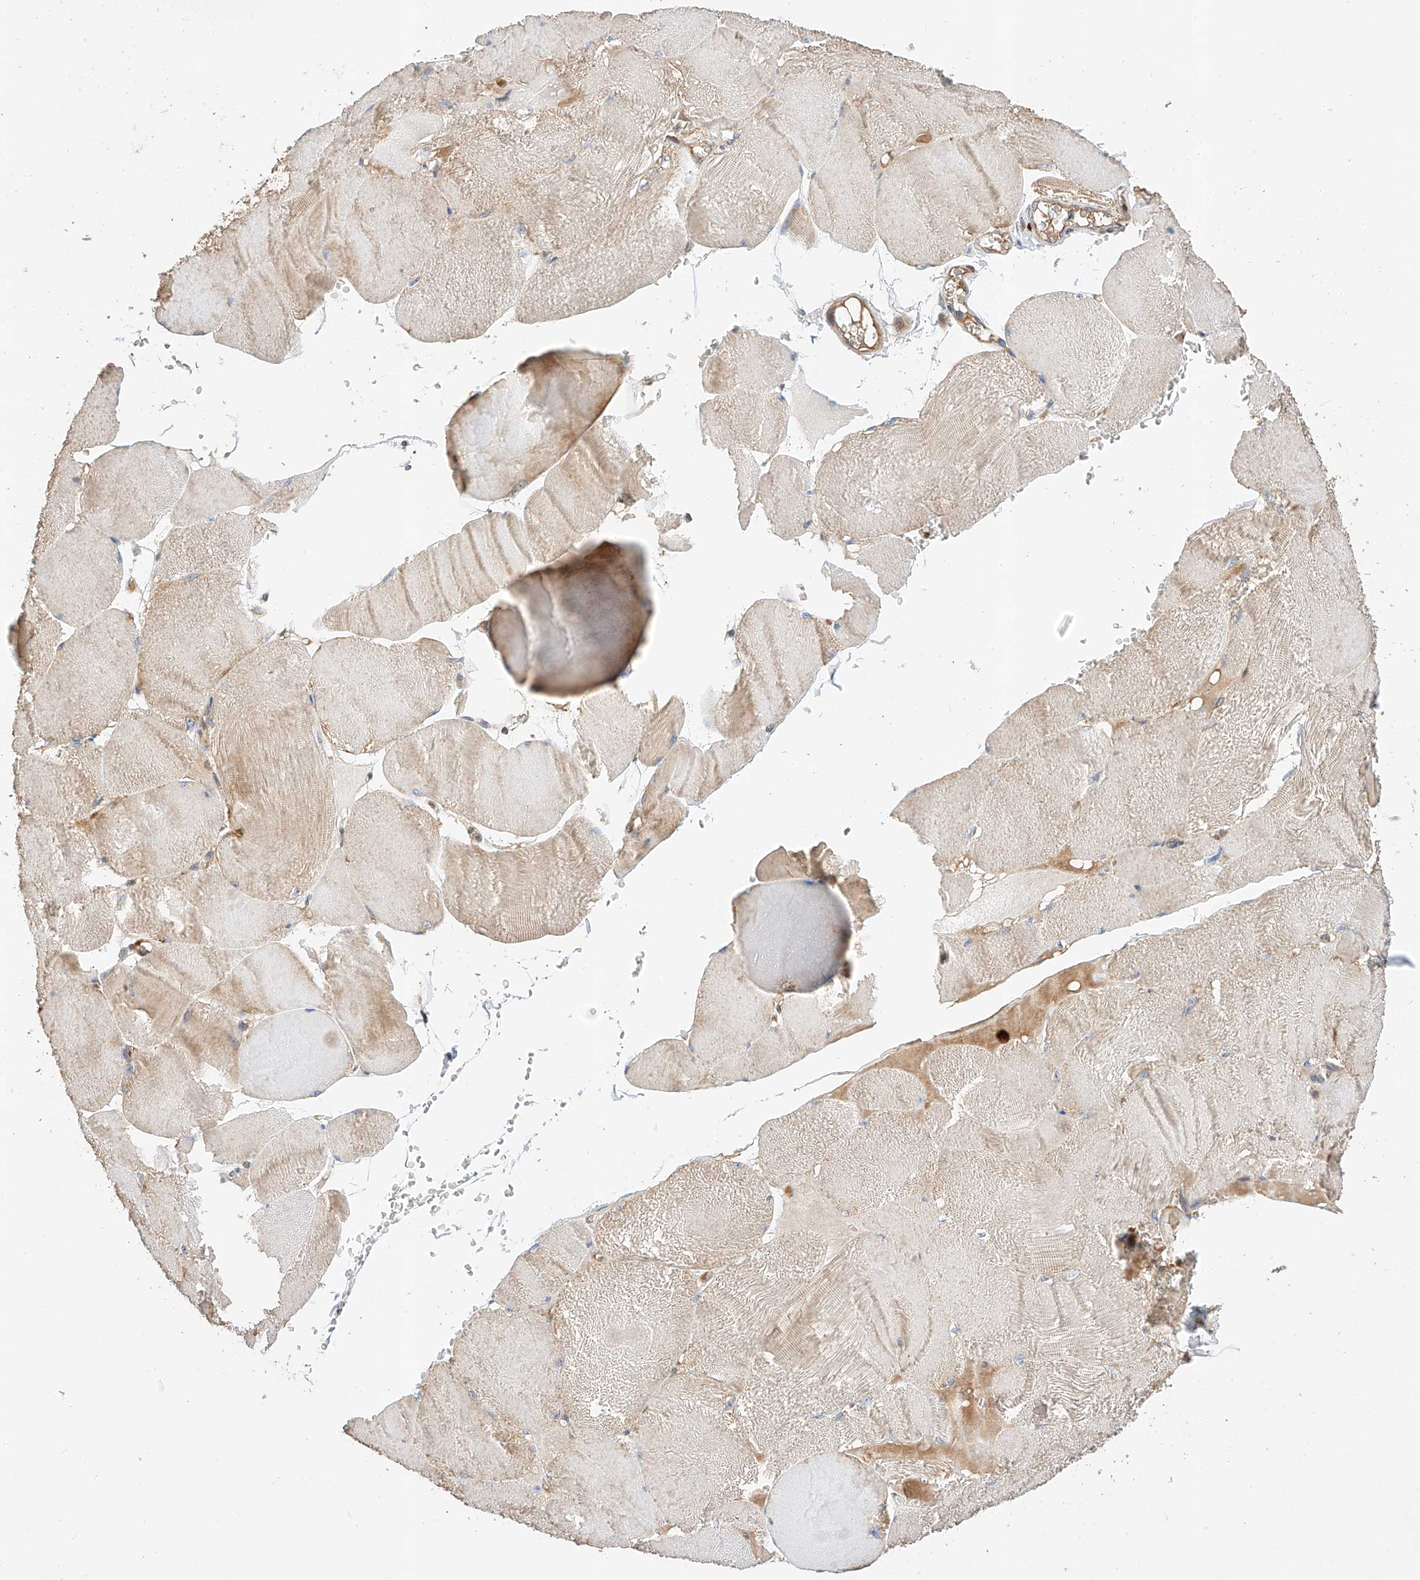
{"staining": {"intensity": "moderate", "quantity": "25%-75%", "location": "cytoplasmic/membranous"}, "tissue": "skeletal muscle", "cell_type": "Myocytes", "image_type": "normal", "snomed": [{"axis": "morphology", "description": "Normal tissue, NOS"}, {"axis": "morphology", "description": "Basal cell carcinoma"}, {"axis": "topography", "description": "Skeletal muscle"}], "caption": "IHC micrograph of normal skeletal muscle: human skeletal muscle stained using immunohistochemistry demonstrates medium levels of moderate protein expression localized specifically in the cytoplasmic/membranous of myocytes, appearing as a cytoplasmic/membranous brown color.", "gene": "RAB23", "patient": {"sex": "female", "age": 64}}